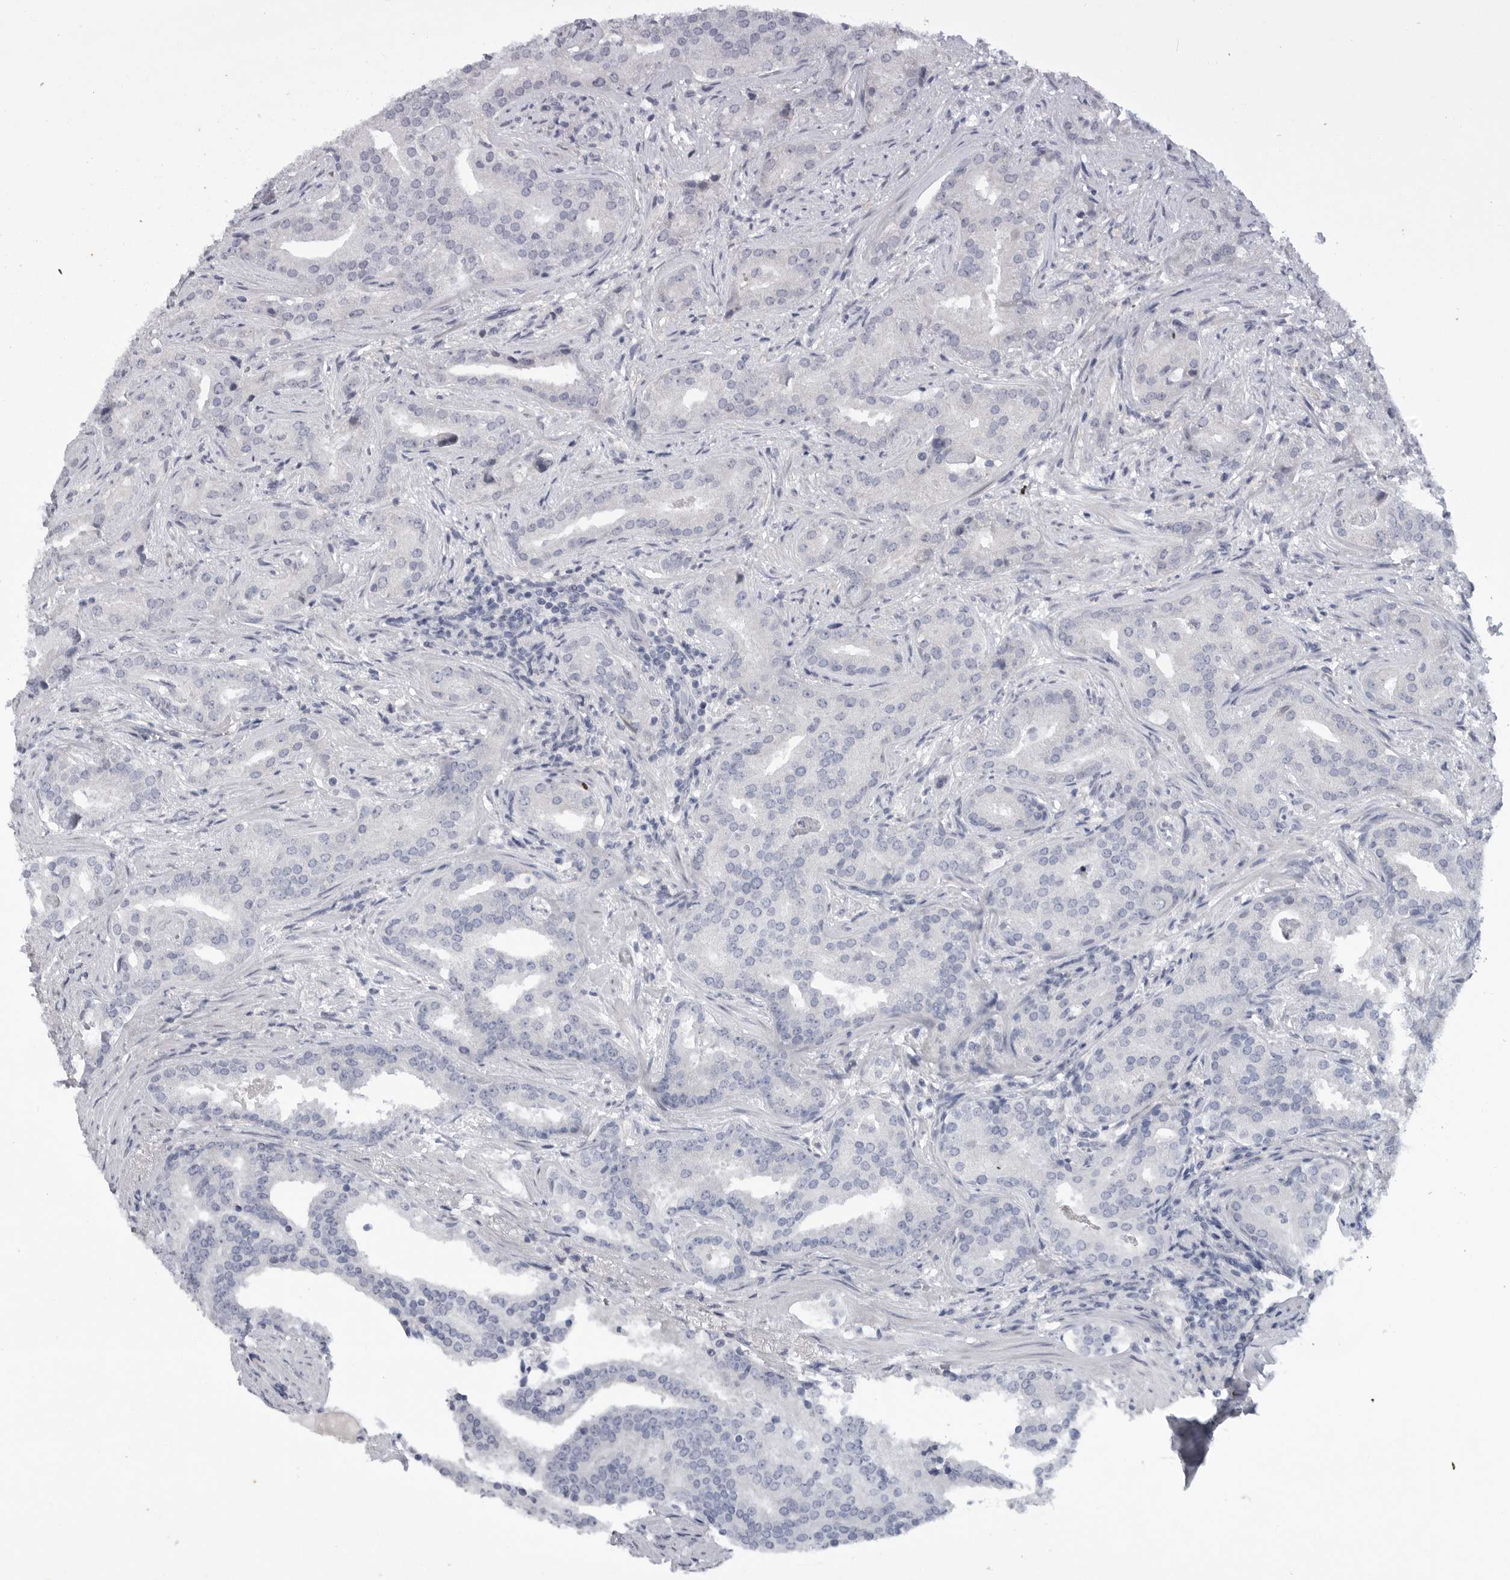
{"staining": {"intensity": "negative", "quantity": "none", "location": "none"}, "tissue": "prostate cancer", "cell_type": "Tumor cells", "image_type": "cancer", "snomed": [{"axis": "morphology", "description": "Adenocarcinoma, Low grade"}, {"axis": "topography", "description": "Prostate"}], "caption": "The immunohistochemistry (IHC) histopathology image has no significant staining in tumor cells of prostate adenocarcinoma (low-grade) tissue.", "gene": "FBXO43", "patient": {"sex": "male", "age": 67}}